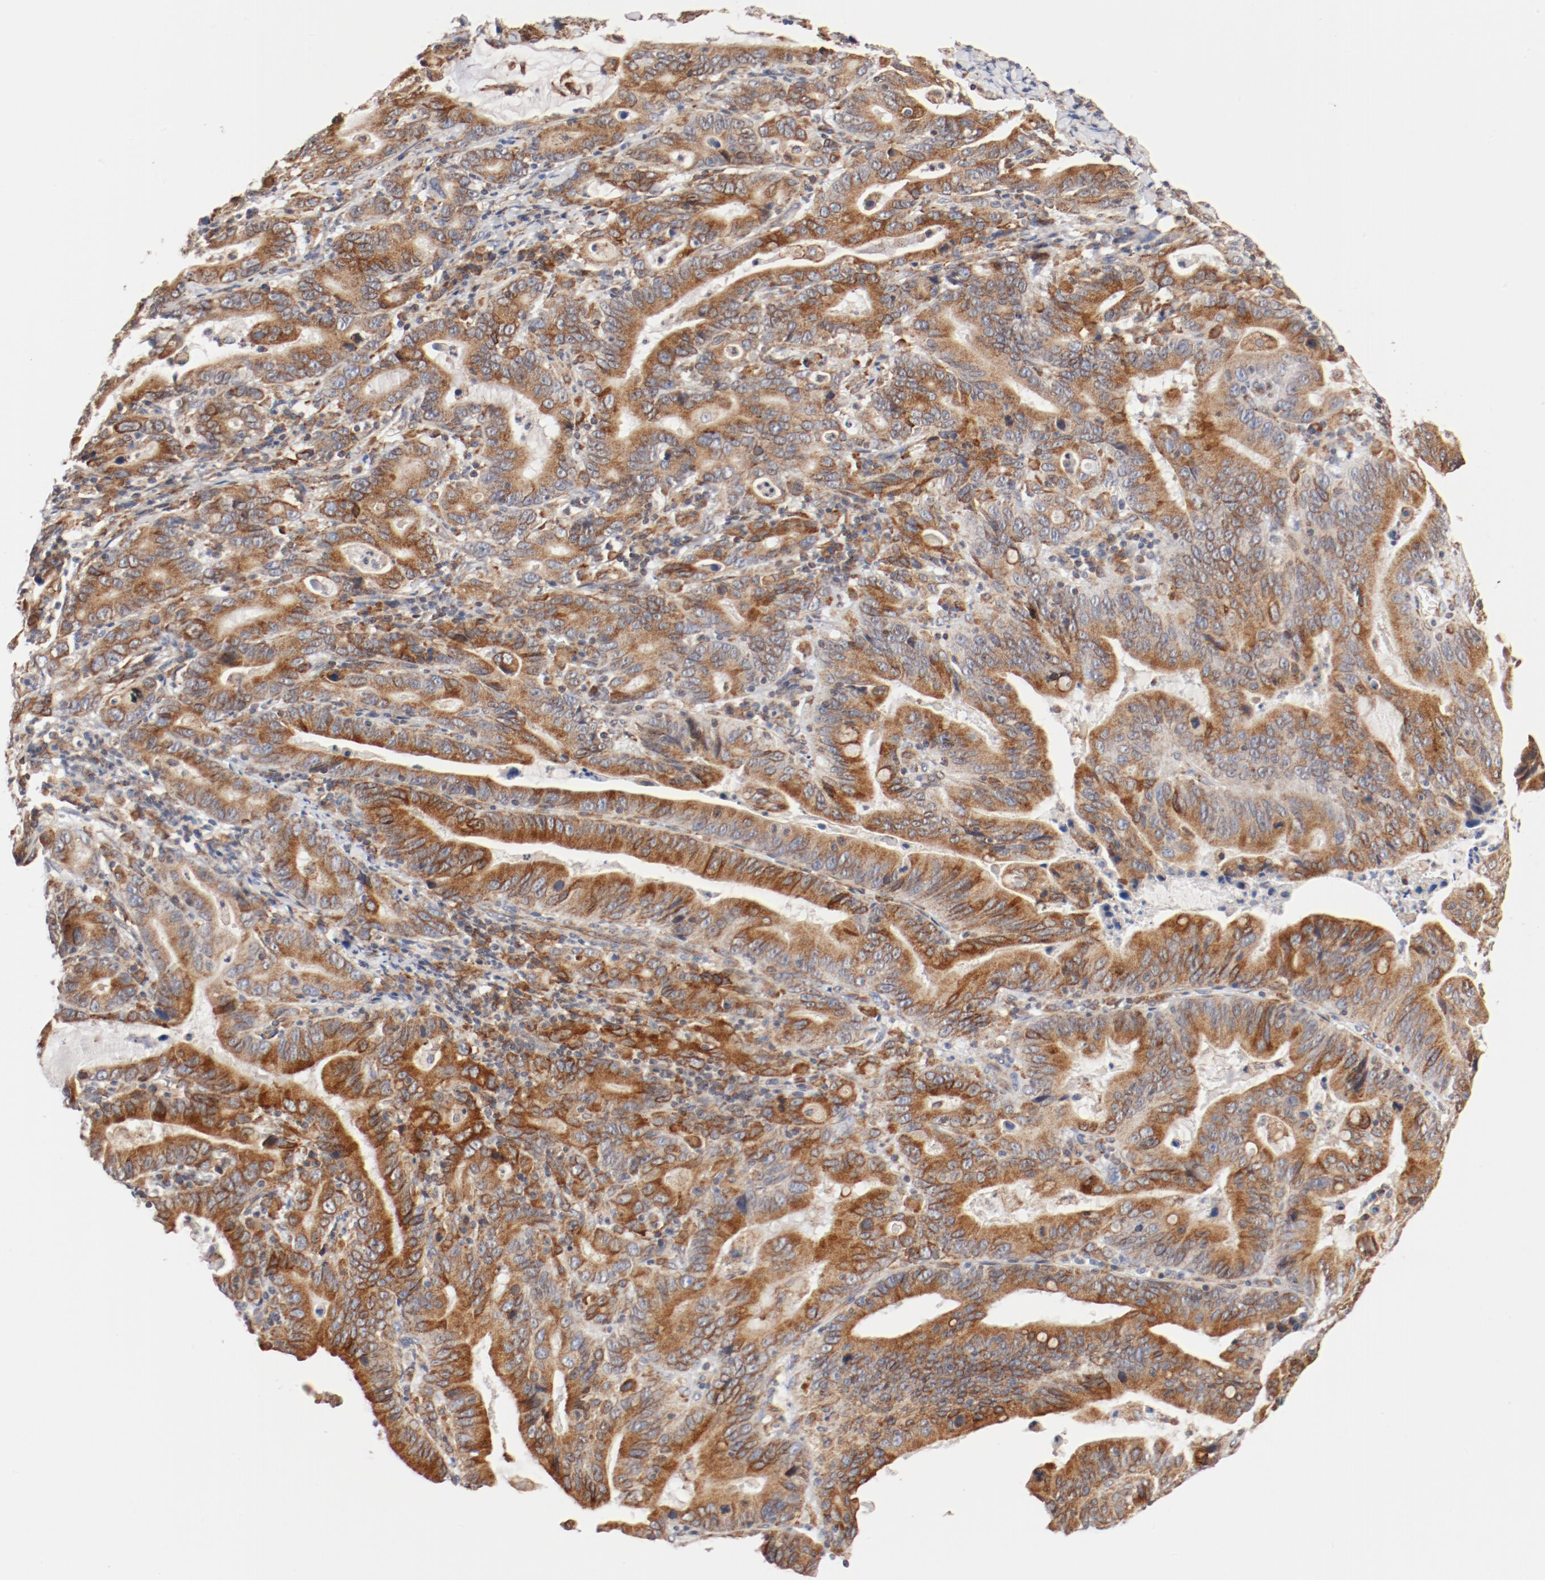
{"staining": {"intensity": "moderate", "quantity": ">75%", "location": "cytoplasmic/membranous"}, "tissue": "stomach cancer", "cell_type": "Tumor cells", "image_type": "cancer", "snomed": [{"axis": "morphology", "description": "Adenocarcinoma, NOS"}, {"axis": "topography", "description": "Stomach, upper"}], "caption": "Approximately >75% of tumor cells in stomach cancer reveal moderate cytoplasmic/membranous protein positivity as visualized by brown immunohistochemical staining.", "gene": "PDPK1", "patient": {"sex": "male", "age": 63}}